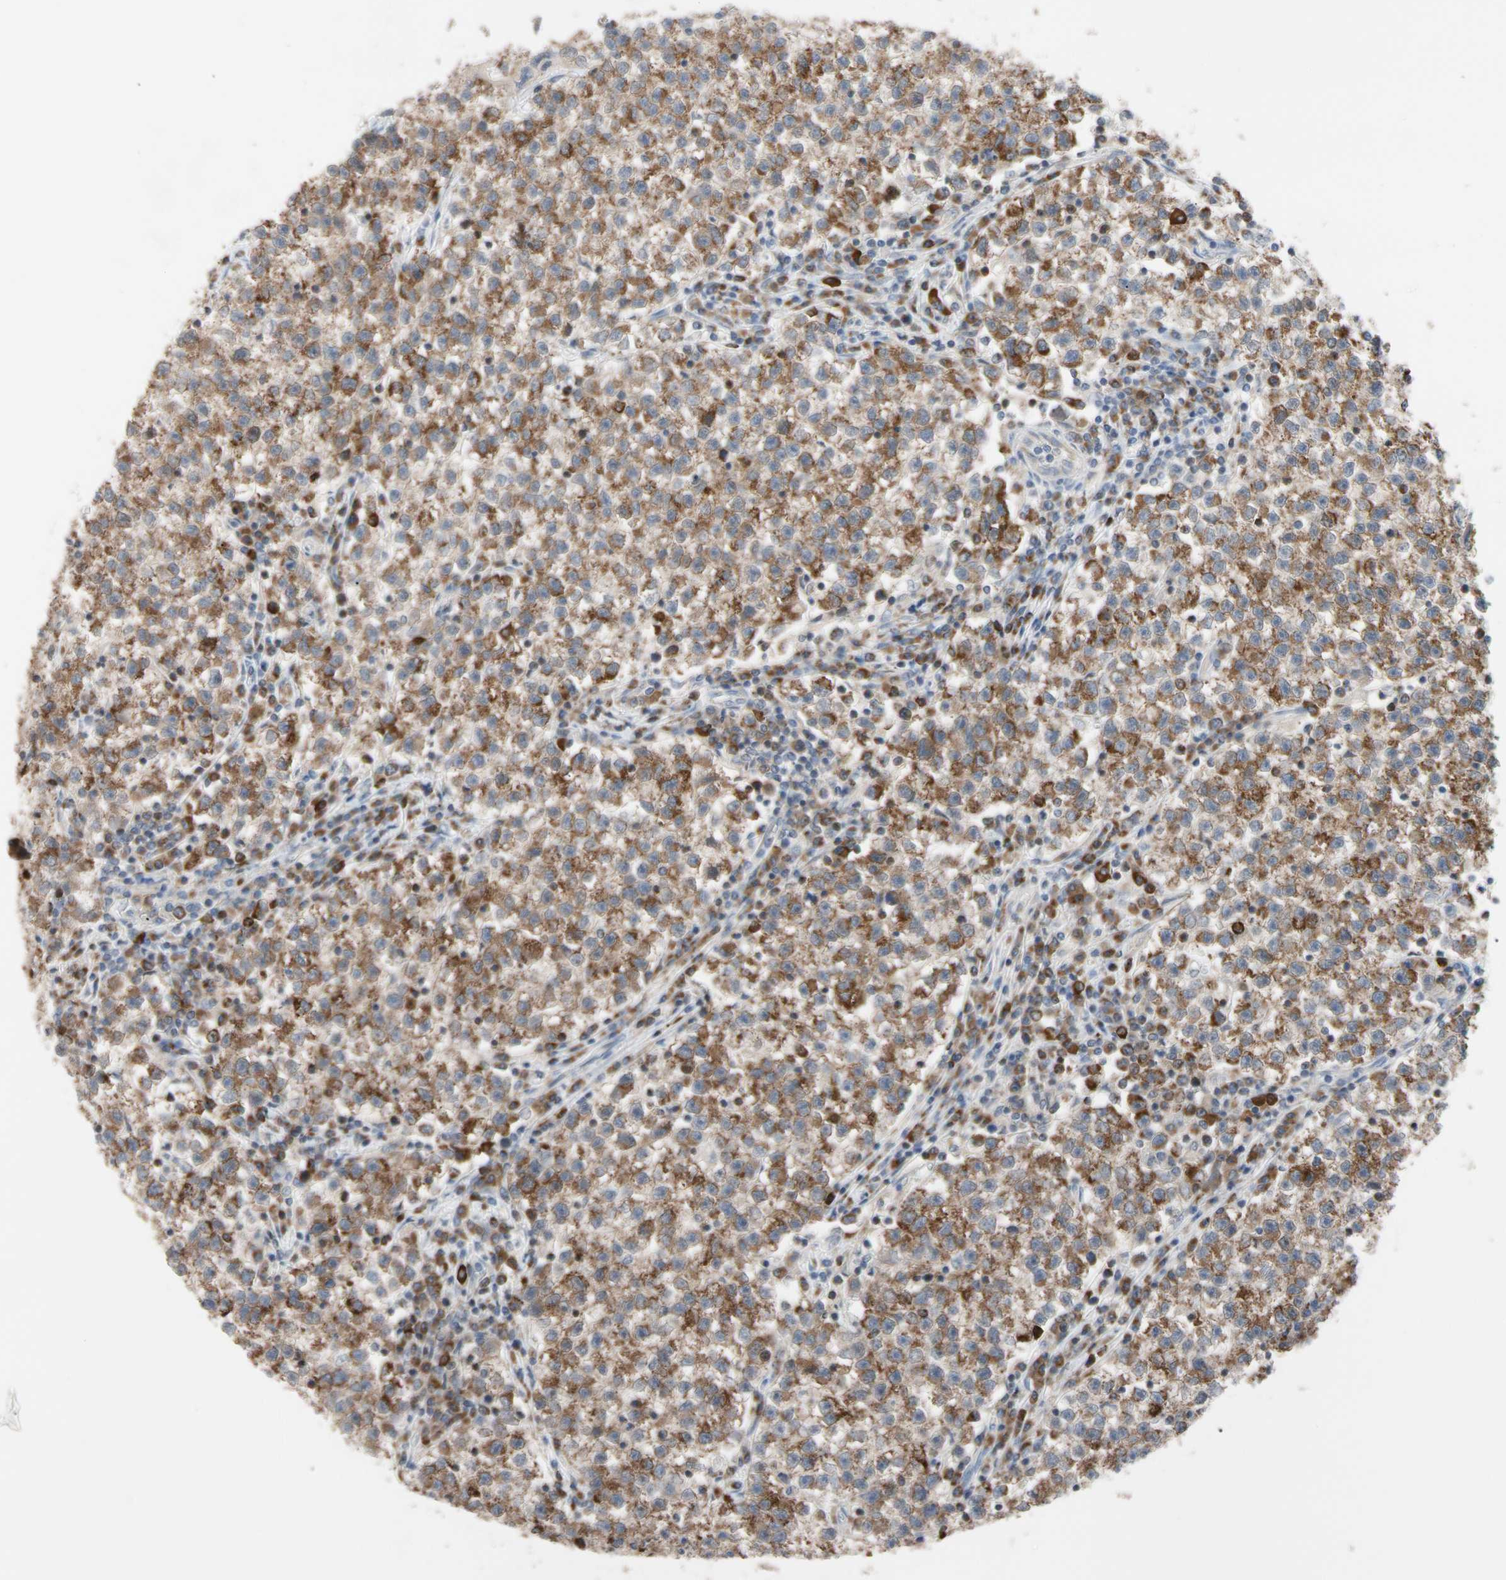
{"staining": {"intensity": "moderate", "quantity": ">75%", "location": "cytoplasmic/membranous"}, "tissue": "testis cancer", "cell_type": "Tumor cells", "image_type": "cancer", "snomed": [{"axis": "morphology", "description": "Seminoma, NOS"}, {"axis": "topography", "description": "Testis"}], "caption": "Moderate cytoplasmic/membranous protein staining is appreciated in approximately >75% of tumor cells in seminoma (testis).", "gene": "MCL1", "patient": {"sex": "male", "age": 22}}